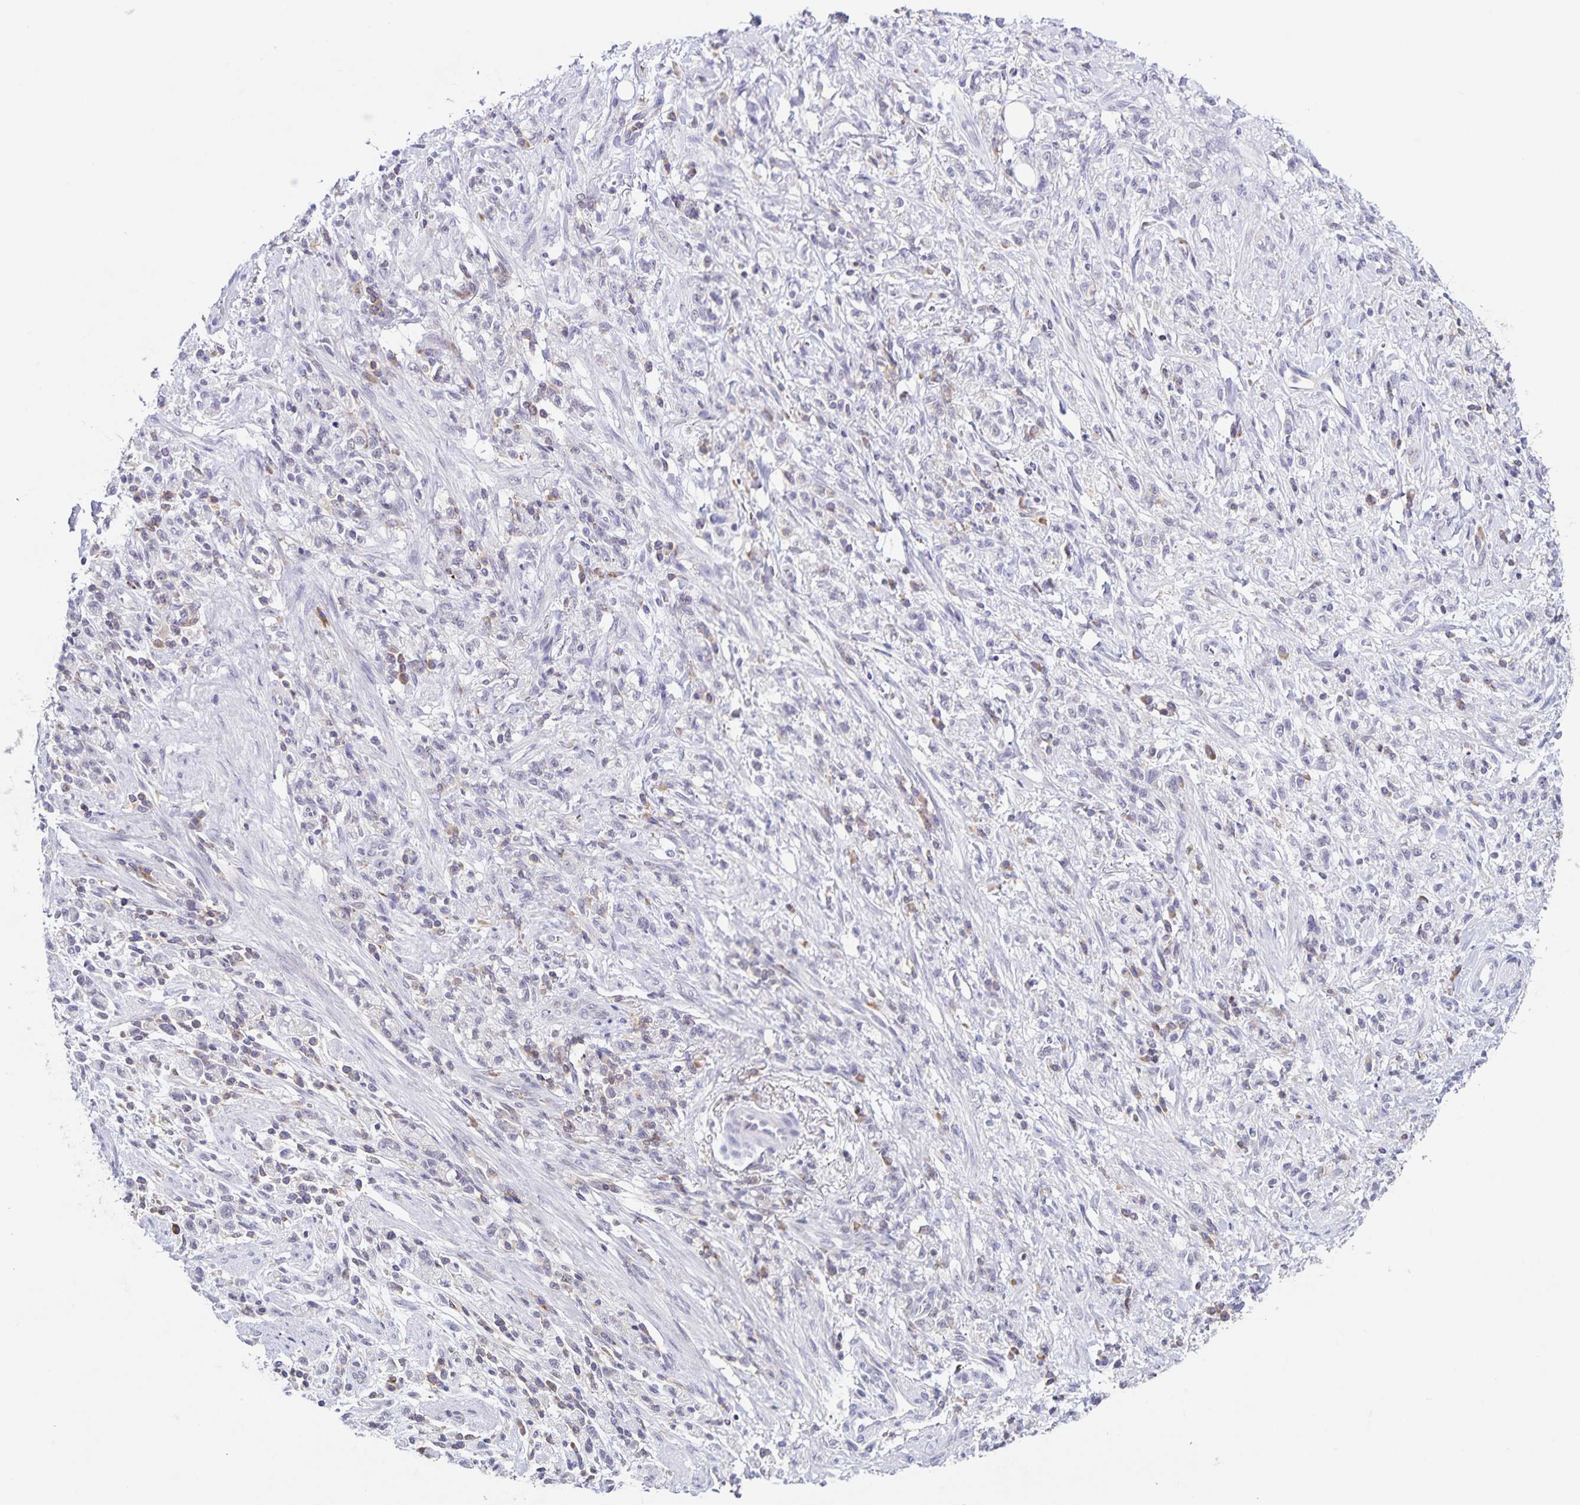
{"staining": {"intensity": "negative", "quantity": "none", "location": "none"}, "tissue": "stomach cancer", "cell_type": "Tumor cells", "image_type": "cancer", "snomed": [{"axis": "morphology", "description": "Adenocarcinoma, NOS"}, {"axis": "topography", "description": "Stomach"}], "caption": "Tumor cells are negative for brown protein staining in stomach cancer. (Stains: DAB (3,3'-diaminobenzidine) immunohistochemistry with hematoxylin counter stain, Microscopy: brightfield microscopy at high magnification).", "gene": "STPG4", "patient": {"sex": "male", "age": 77}}